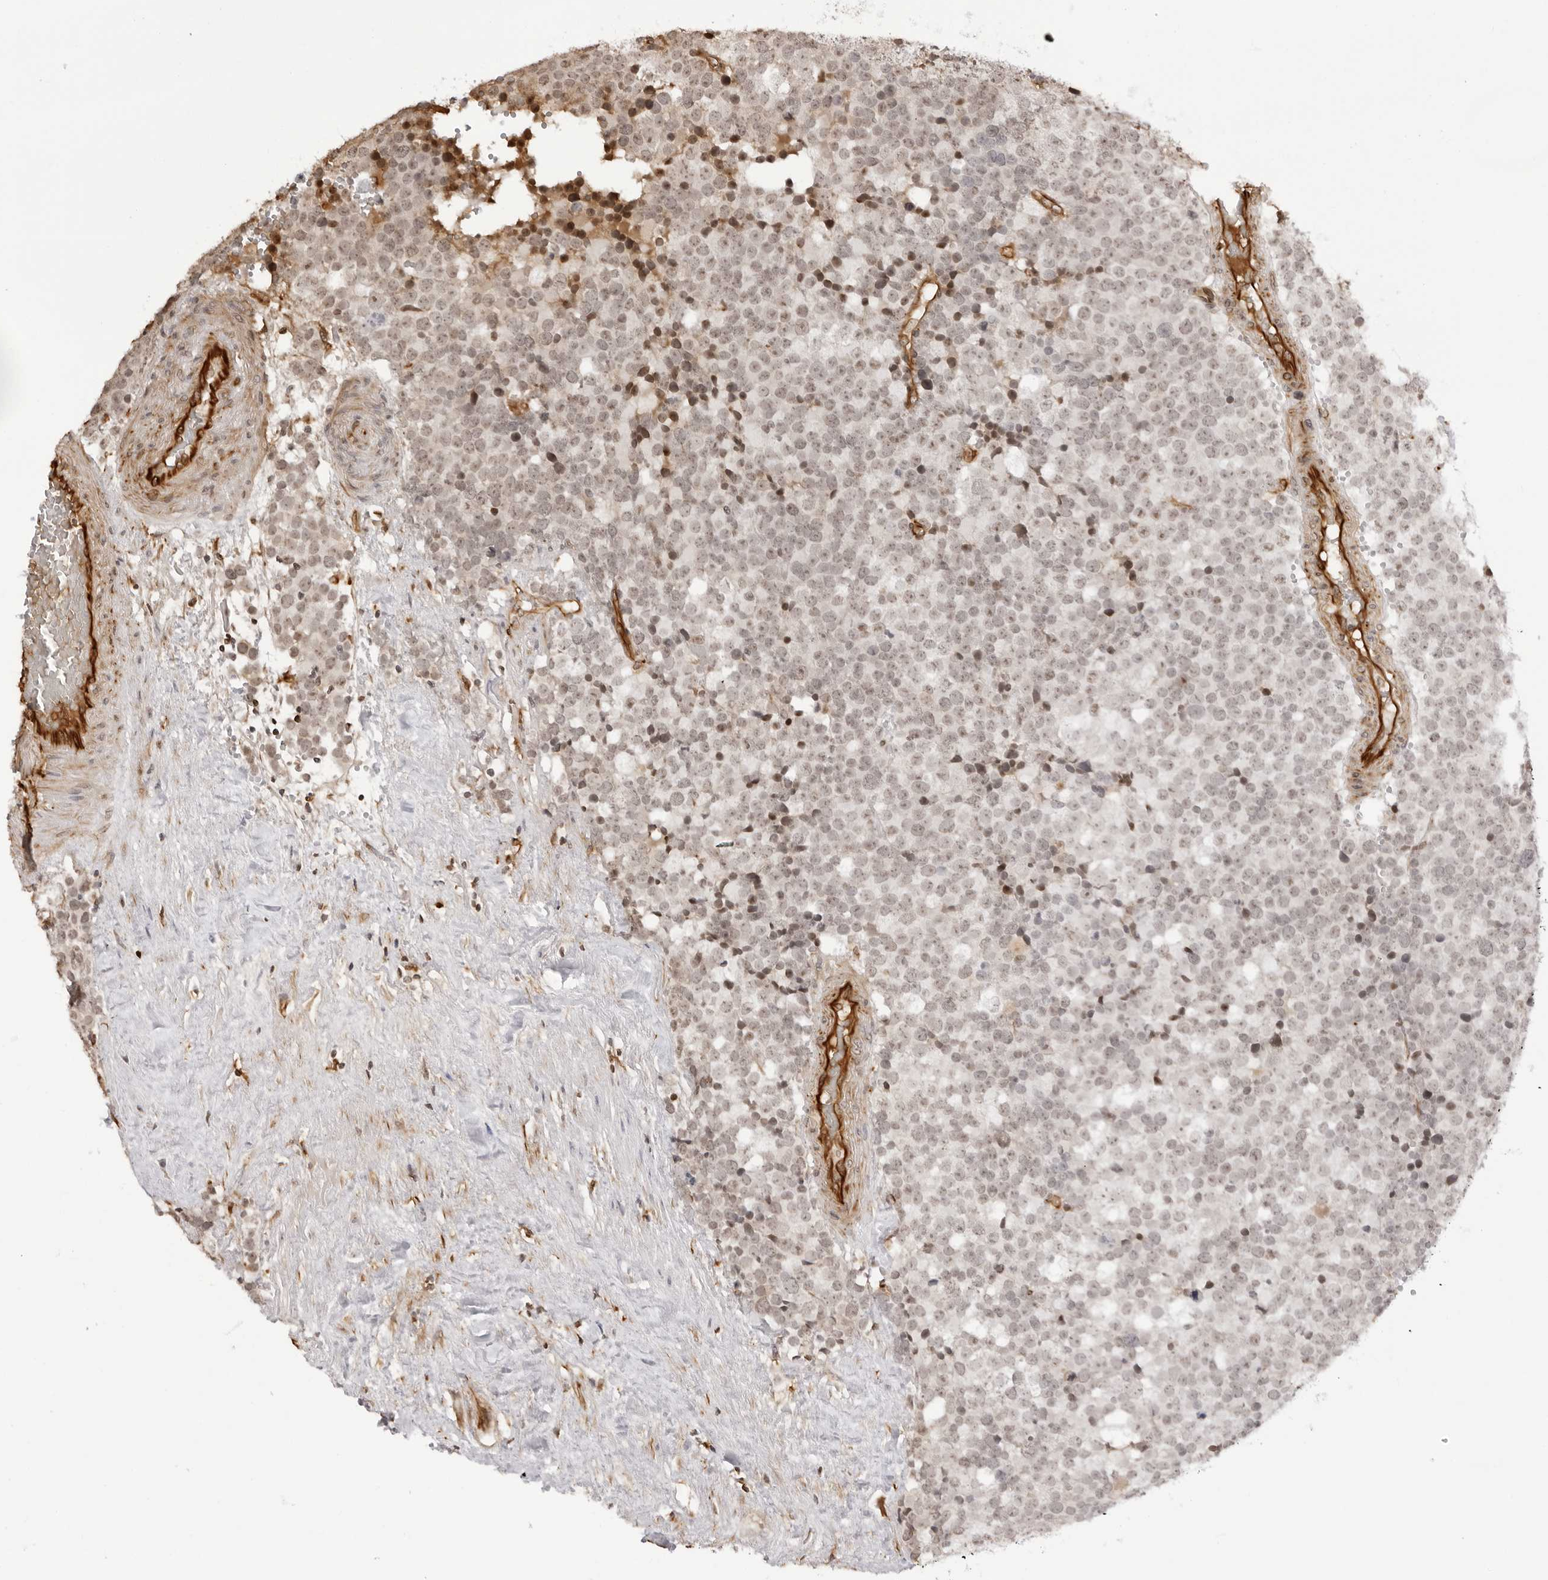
{"staining": {"intensity": "weak", "quantity": "<25%", "location": "cytoplasmic/membranous"}, "tissue": "testis cancer", "cell_type": "Tumor cells", "image_type": "cancer", "snomed": [{"axis": "morphology", "description": "Seminoma, NOS"}, {"axis": "topography", "description": "Testis"}], "caption": "This is an immunohistochemistry (IHC) histopathology image of human testis cancer (seminoma). There is no expression in tumor cells.", "gene": "DYNLT5", "patient": {"sex": "male", "age": 71}}